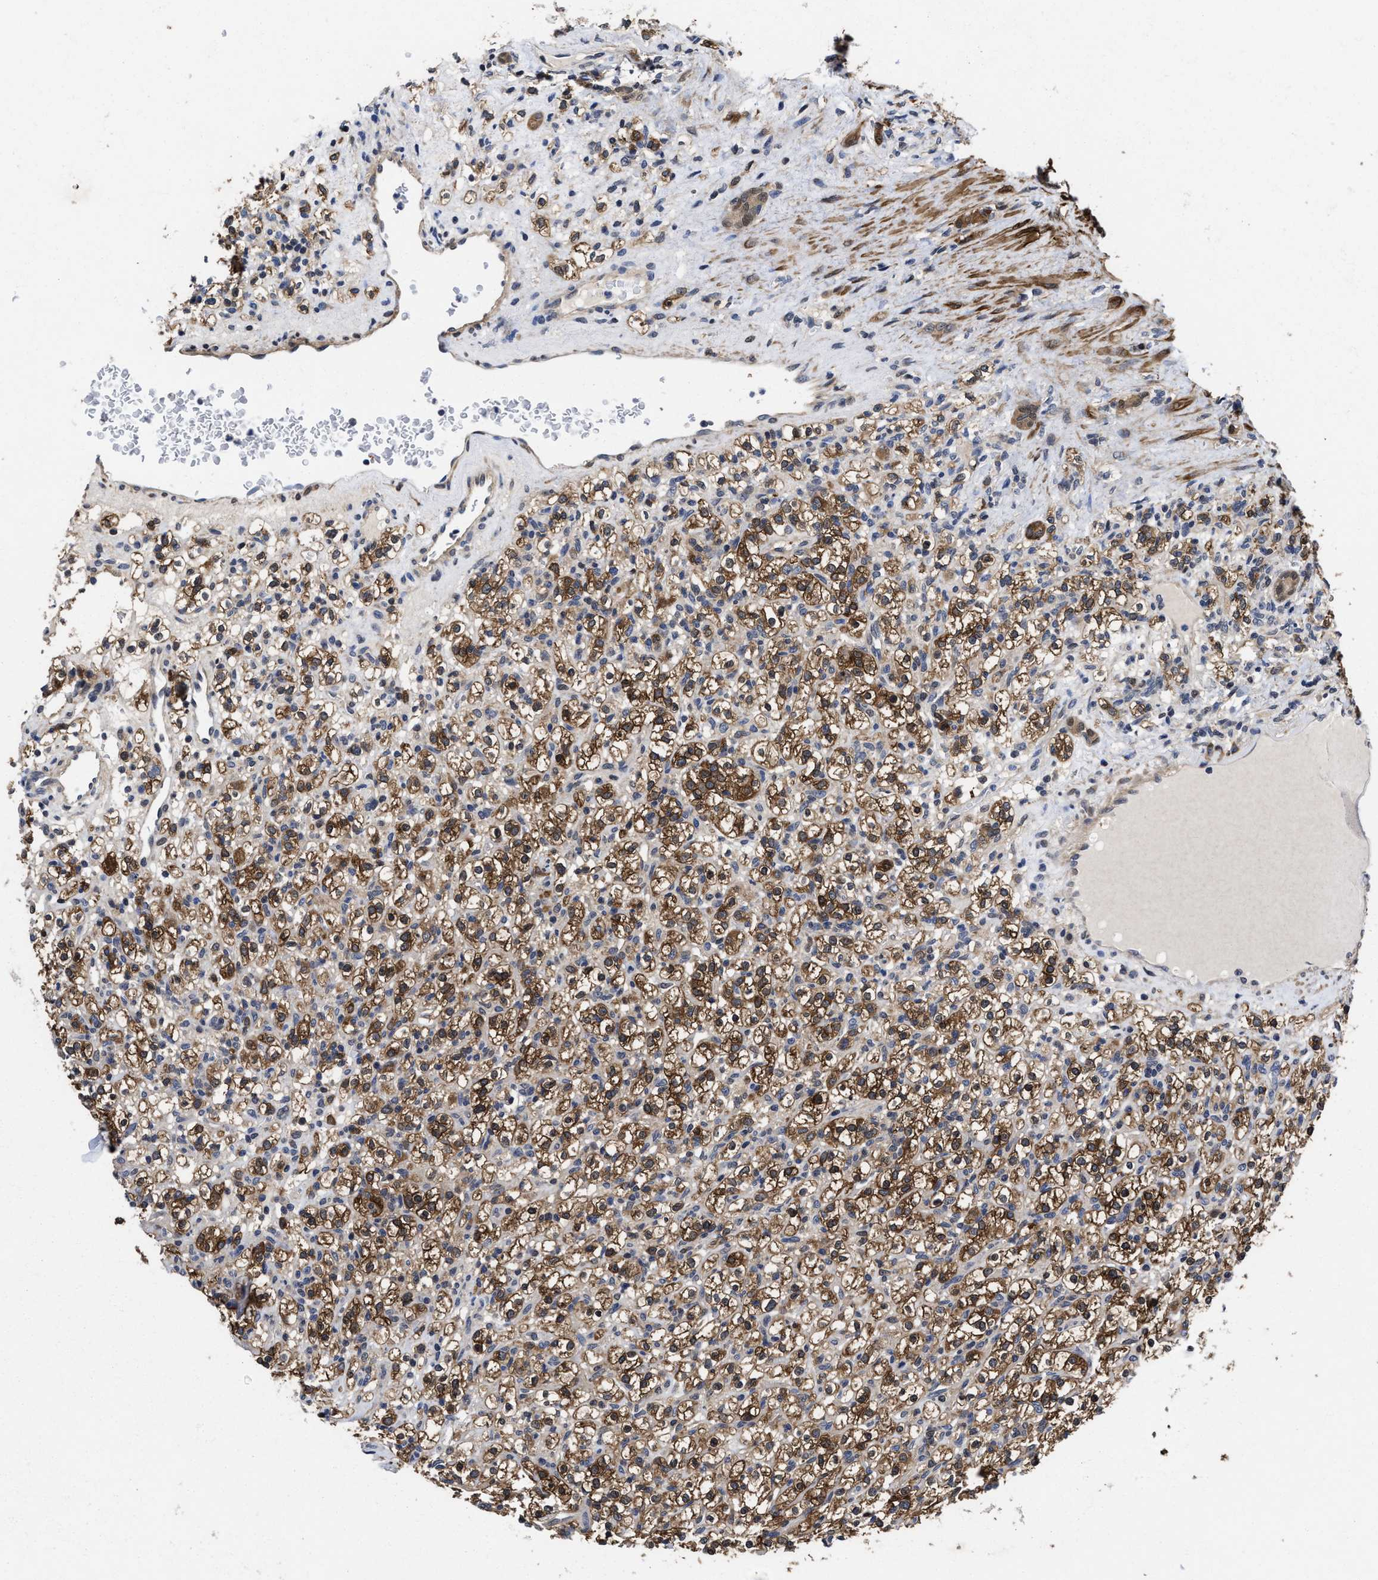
{"staining": {"intensity": "moderate", "quantity": ">75%", "location": "cytoplasmic/membranous,nuclear"}, "tissue": "renal cancer", "cell_type": "Tumor cells", "image_type": "cancer", "snomed": [{"axis": "morphology", "description": "Normal tissue, NOS"}, {"axis": "morphology", "description": "Adenocarcinoma, NOS"}, {"axis": "topography", "description": "Kidney"}], "caption": "Renal cancer was stained to show a protein in brown. There is medium levels of moderate cytoplasmic/membranous and nuclear staining in approximately >75% of tumor cells.", "gene": "KIF12", "patient": {"sex": "female", "age": 72}}